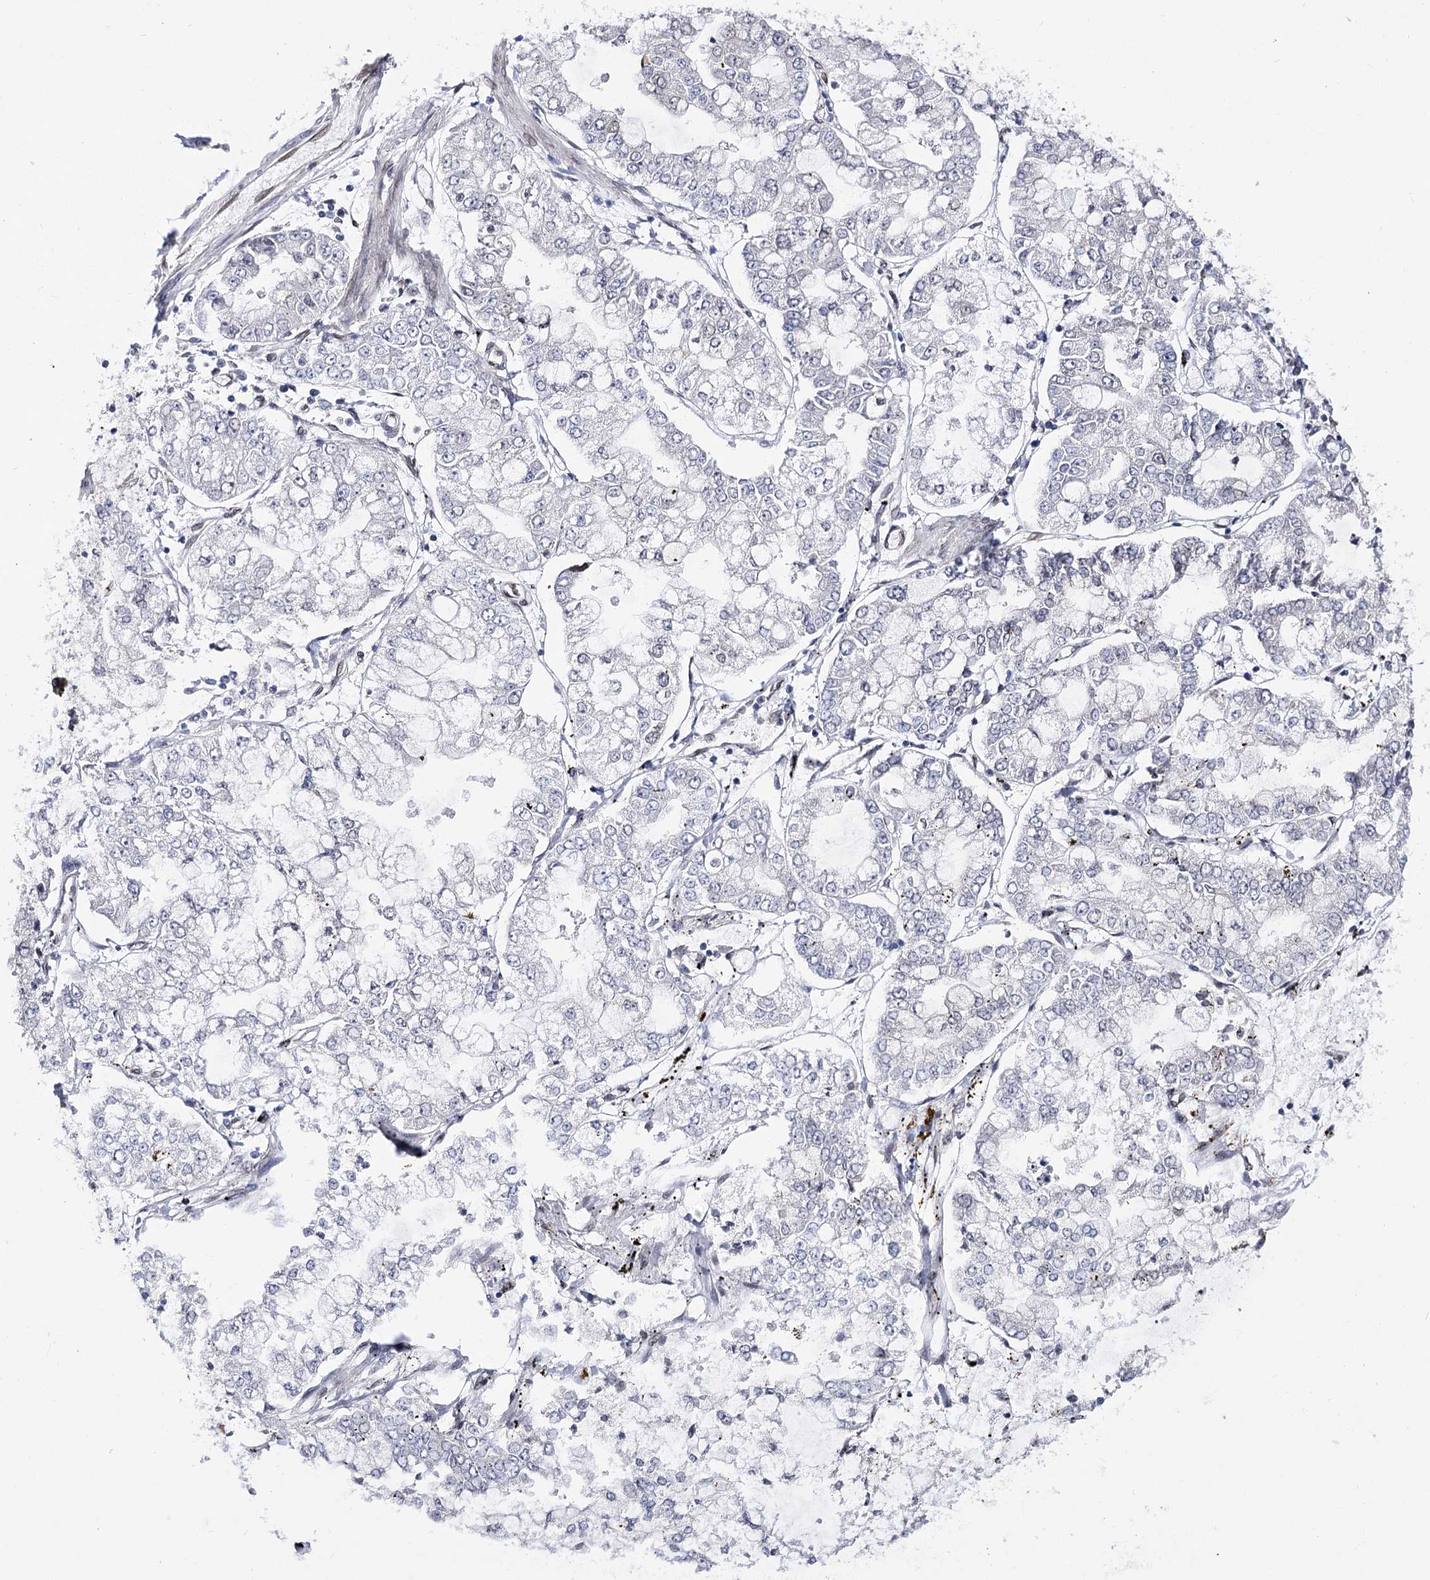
{"staining": {"intensity": "negative", "quantity": "none", "location": "none"}, "tissue": "stomach cancer", "cell_type": "Tumor cells", "image_type": "cancer", "snomed": [{"axis": "morphology", "description": "Adenocarcinoma, NOS"}, {"axis": "topography", "description": "Stomach"}], "caption": "IHC histopathology image of human adenocarcinoma (stomach) stained for a protein (brown), which demonstrates no staining in tumor cells.", "gene": "TMEM201", "patient": {"sex": "male", "age": 76}}